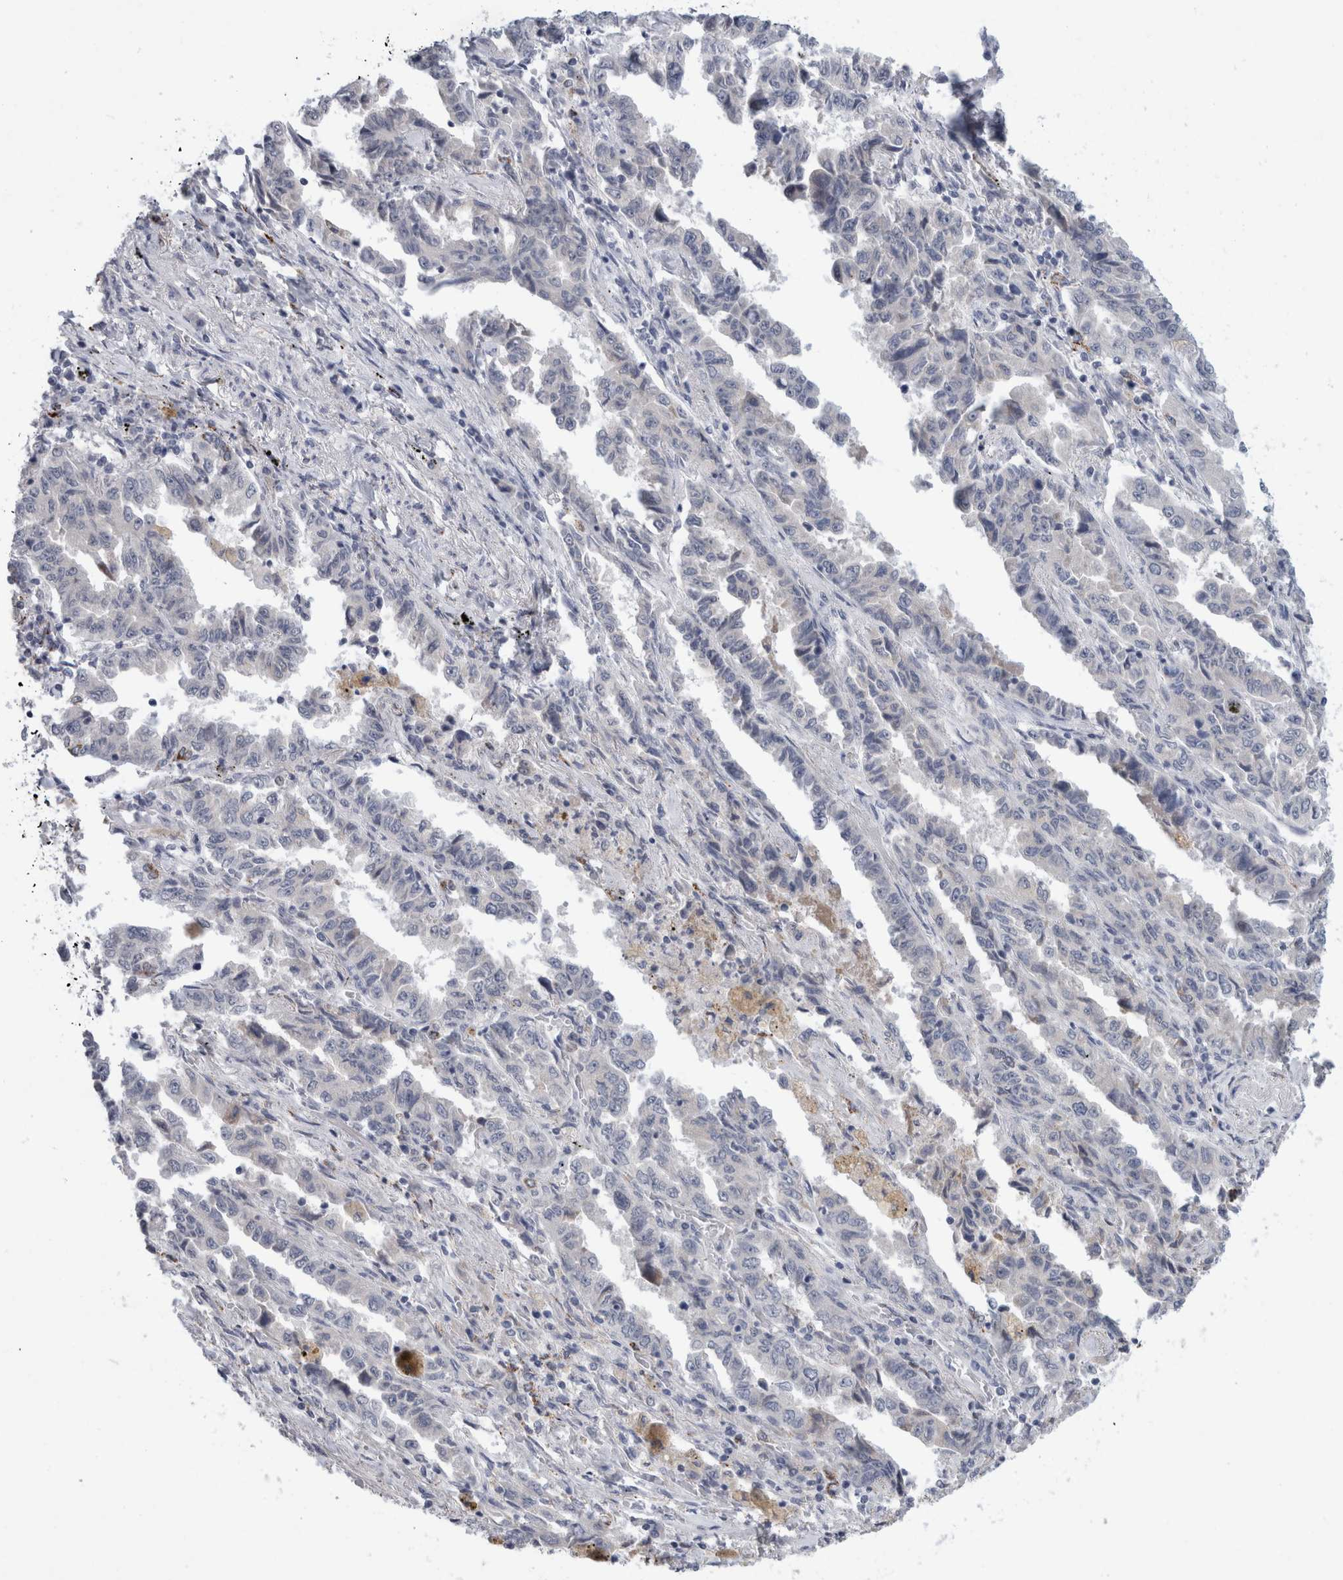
{"staining": {"intensity": "negative", "quantity": "none", "location": "none"}, "tissue": "lung cancer", "cell_type": "Tumor cells", "image_type": "cancer", "snomed": [{"axis": "morphology", "description": "Adenocarcinoma, NOS"}, {"axis": "topography", "description": "Lung"}], "caption": "DAB immunohistochemical staining of lung cancer (adenocarcinoma) demonstrates no significant positivity in tumor cells.", "gene": "NIPA1", "patient": {"sex": "female", "age": 51}}